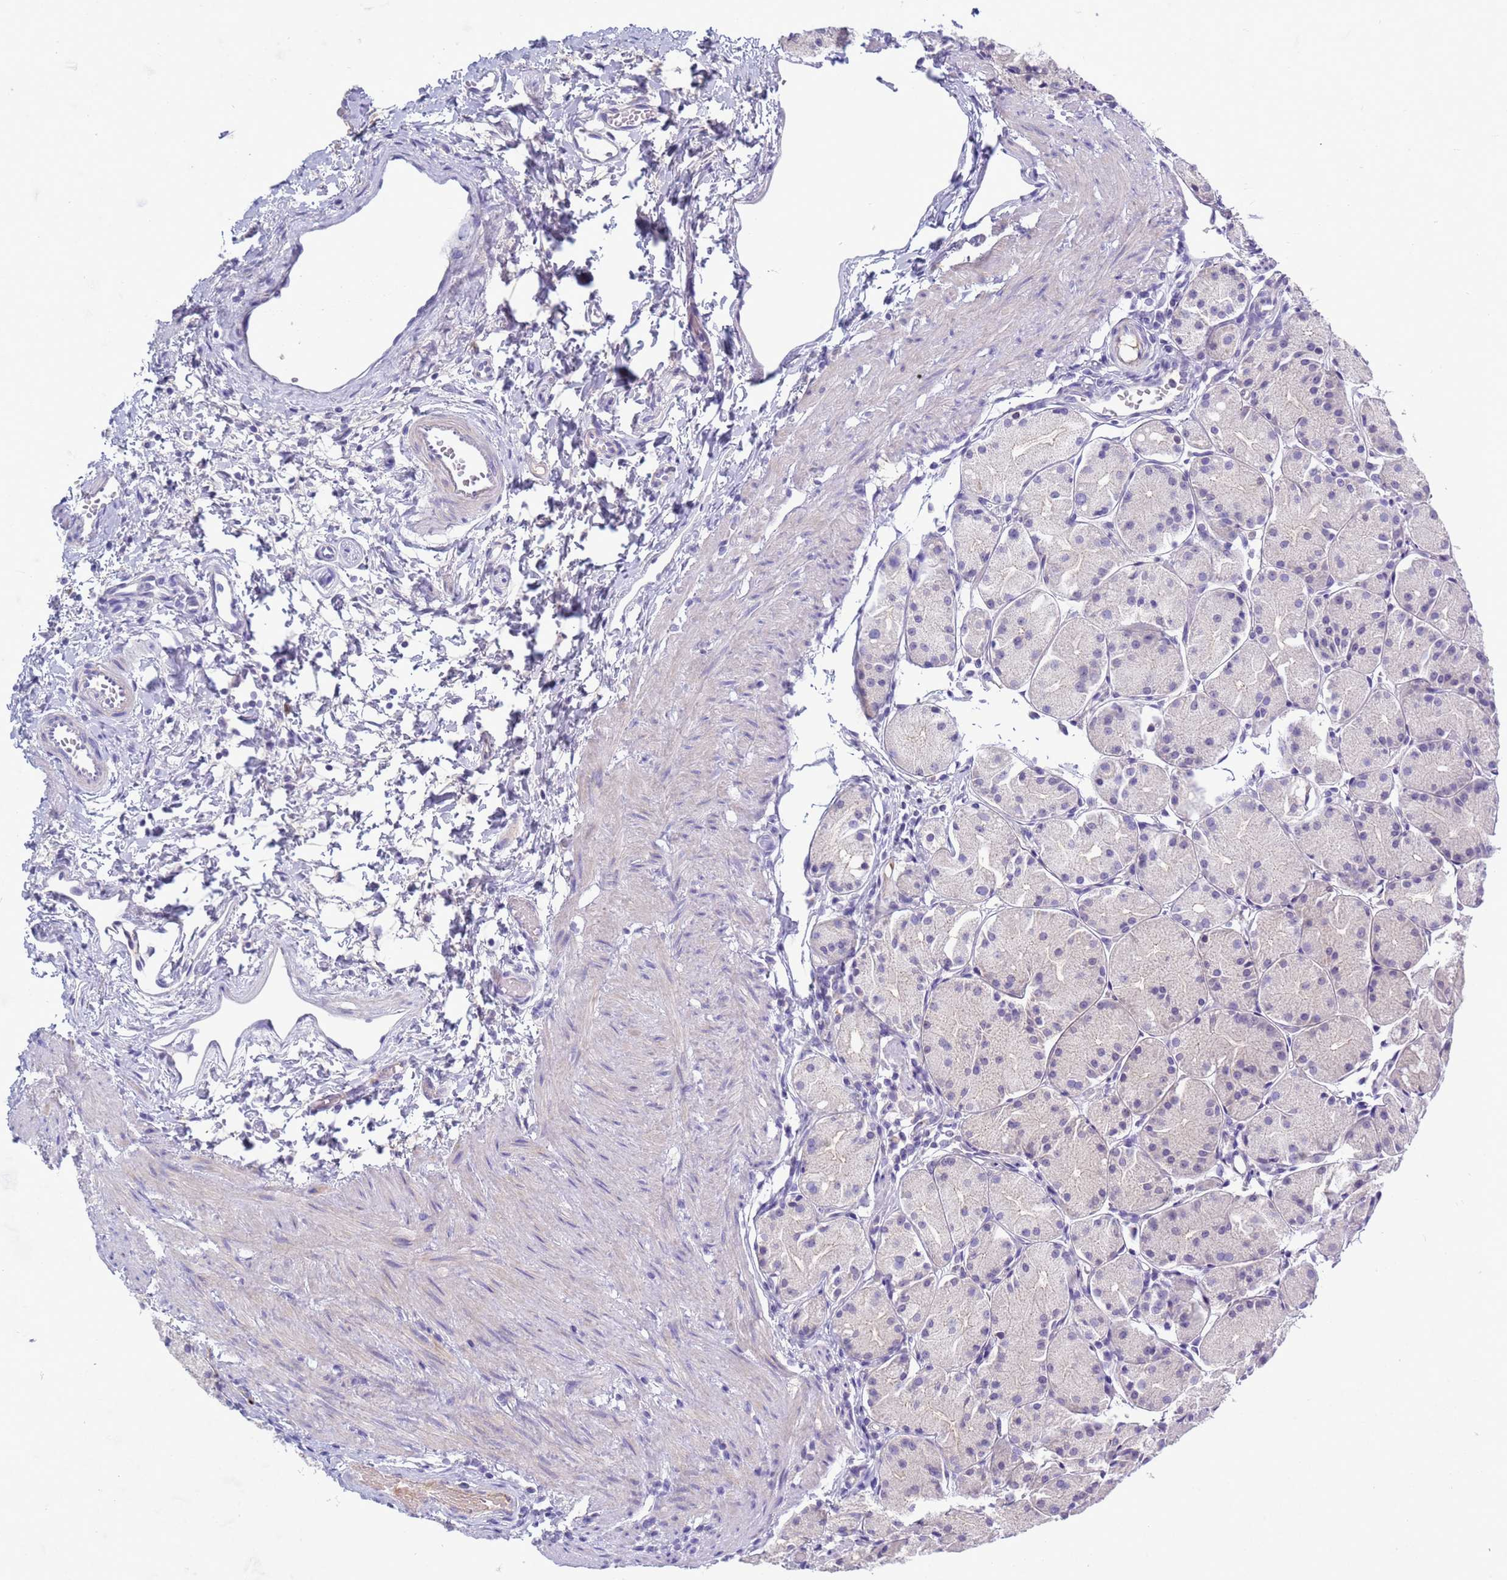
{"staining": {"intensity": "negative", "quantity": "none", "location": "none"}, "tissue": "stomach", "cell_type": "Glandular cells", "image_type": "normal", "snomed": [{"axis": "morphology", "description": "Normal tissue, NOS"}, {"axis": "topography", "description": "Stomach, upper"}], "caption": "Glandular cells show no significant protein staining in benign stomach.", "gene": "C4orf46", "patient": {"sex": "male", "age": 47}}